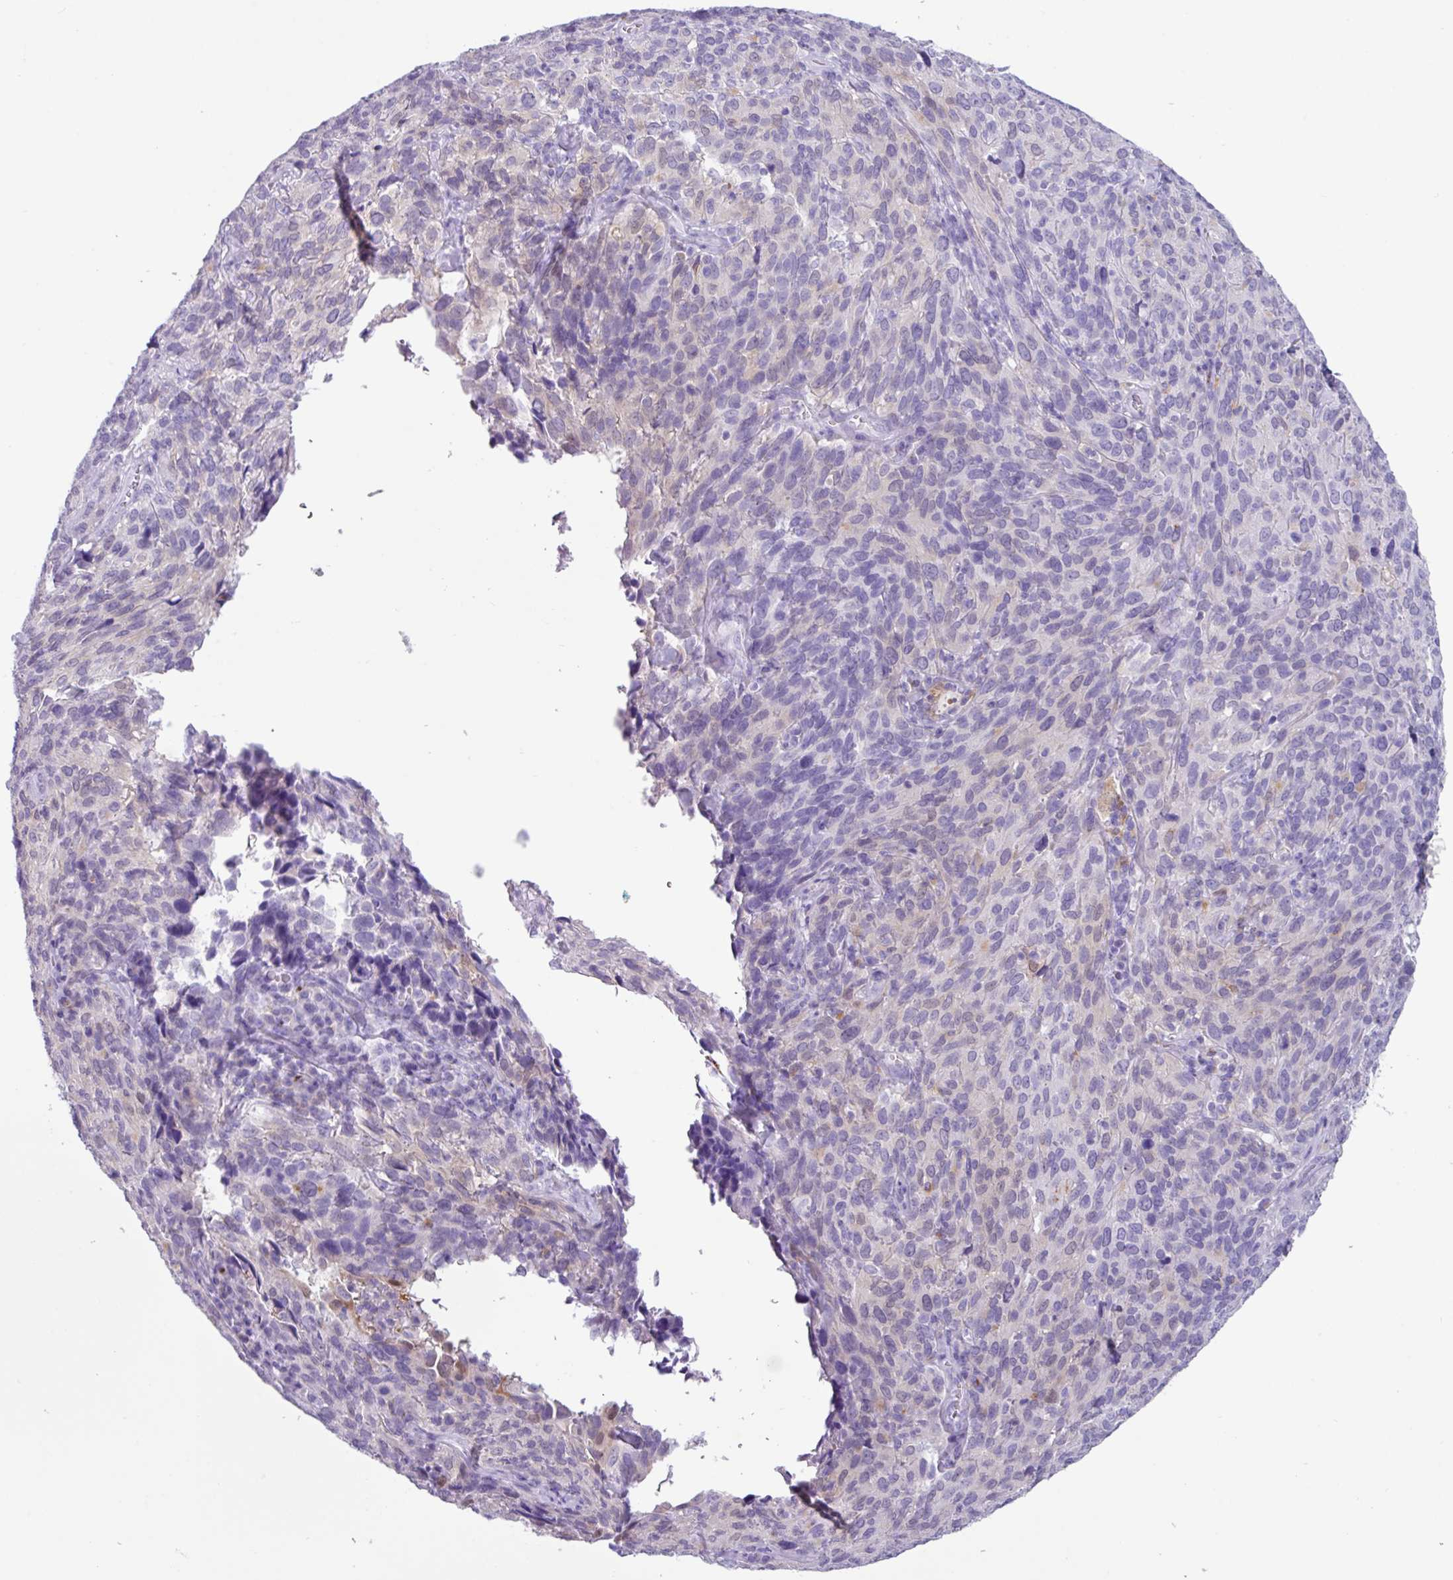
{"staining": {"intensity": "negative", "quantity": "none", "location": "none"}, "tissue": "cervical cancer", "cell_type": "Tumor cells", "image_type": "cancer", "snomed": [{"axis": "morphology", "description": "Squamous cell carcinoma, NOS"}, {"axis": "topography", "description": "Cervix"}], "caption": "Tumor cells are negative for protein expression in human cervical cancer (squamous cell carcinoma).", "gene": "NCCRP1", "patient": {"sex": "female", "age": 51}}